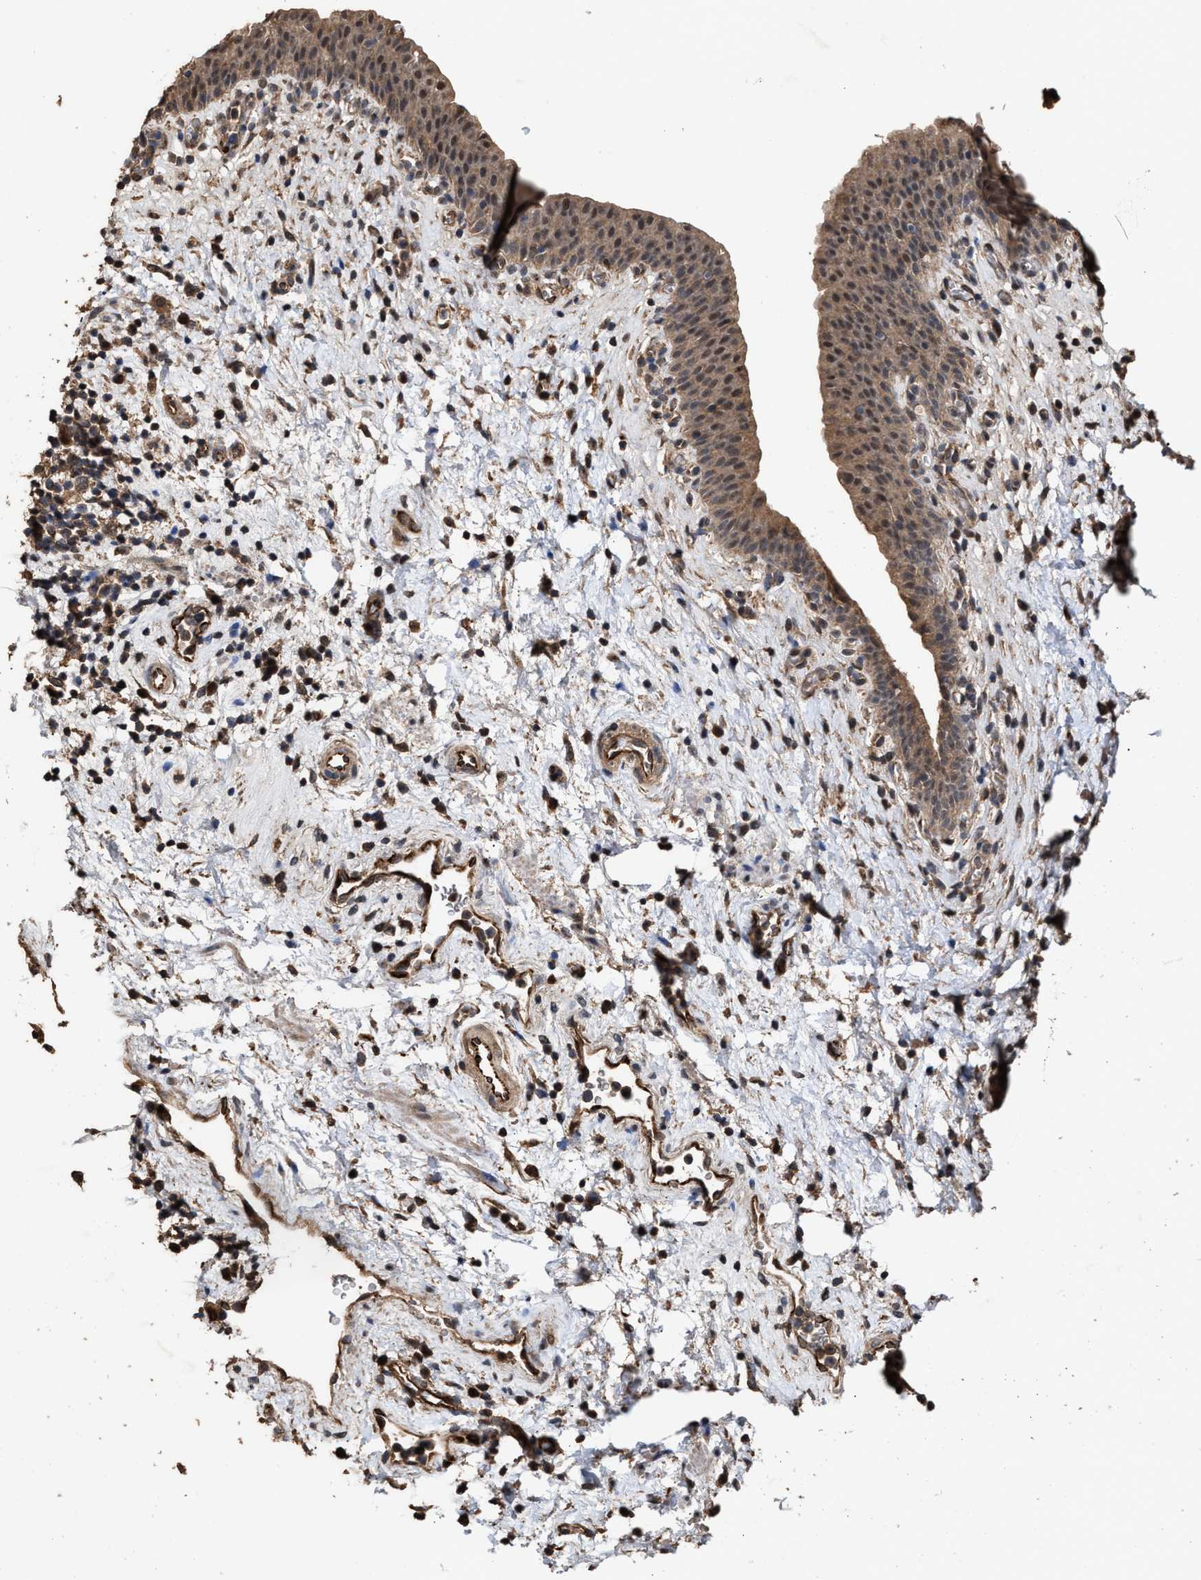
{"staining": {"intensity": "moderate", "quantity": ">75%", "location": "cytoplasmic/membranous,nuclear"}, "tissue": "urinary bladder", "cell_type": "Urothelial cells", "image_type": "normal", "snomed": [{"axis": "morphology", "description": "Normal tissue, NOS"}, {"axis": "topography", "description": "Urinary bladder"}], "caption": "Urinary bladder was stained to show a protein in brown. There is medium levels of moderate cytoplasmic/membranous,nuclear expression in approximately >75% of urothelial cells. (DAB IHC with brightfield microscopy, high magnification).", "gene": "ZNHIT6", "patient": {"sex": "male", "age": 37}}